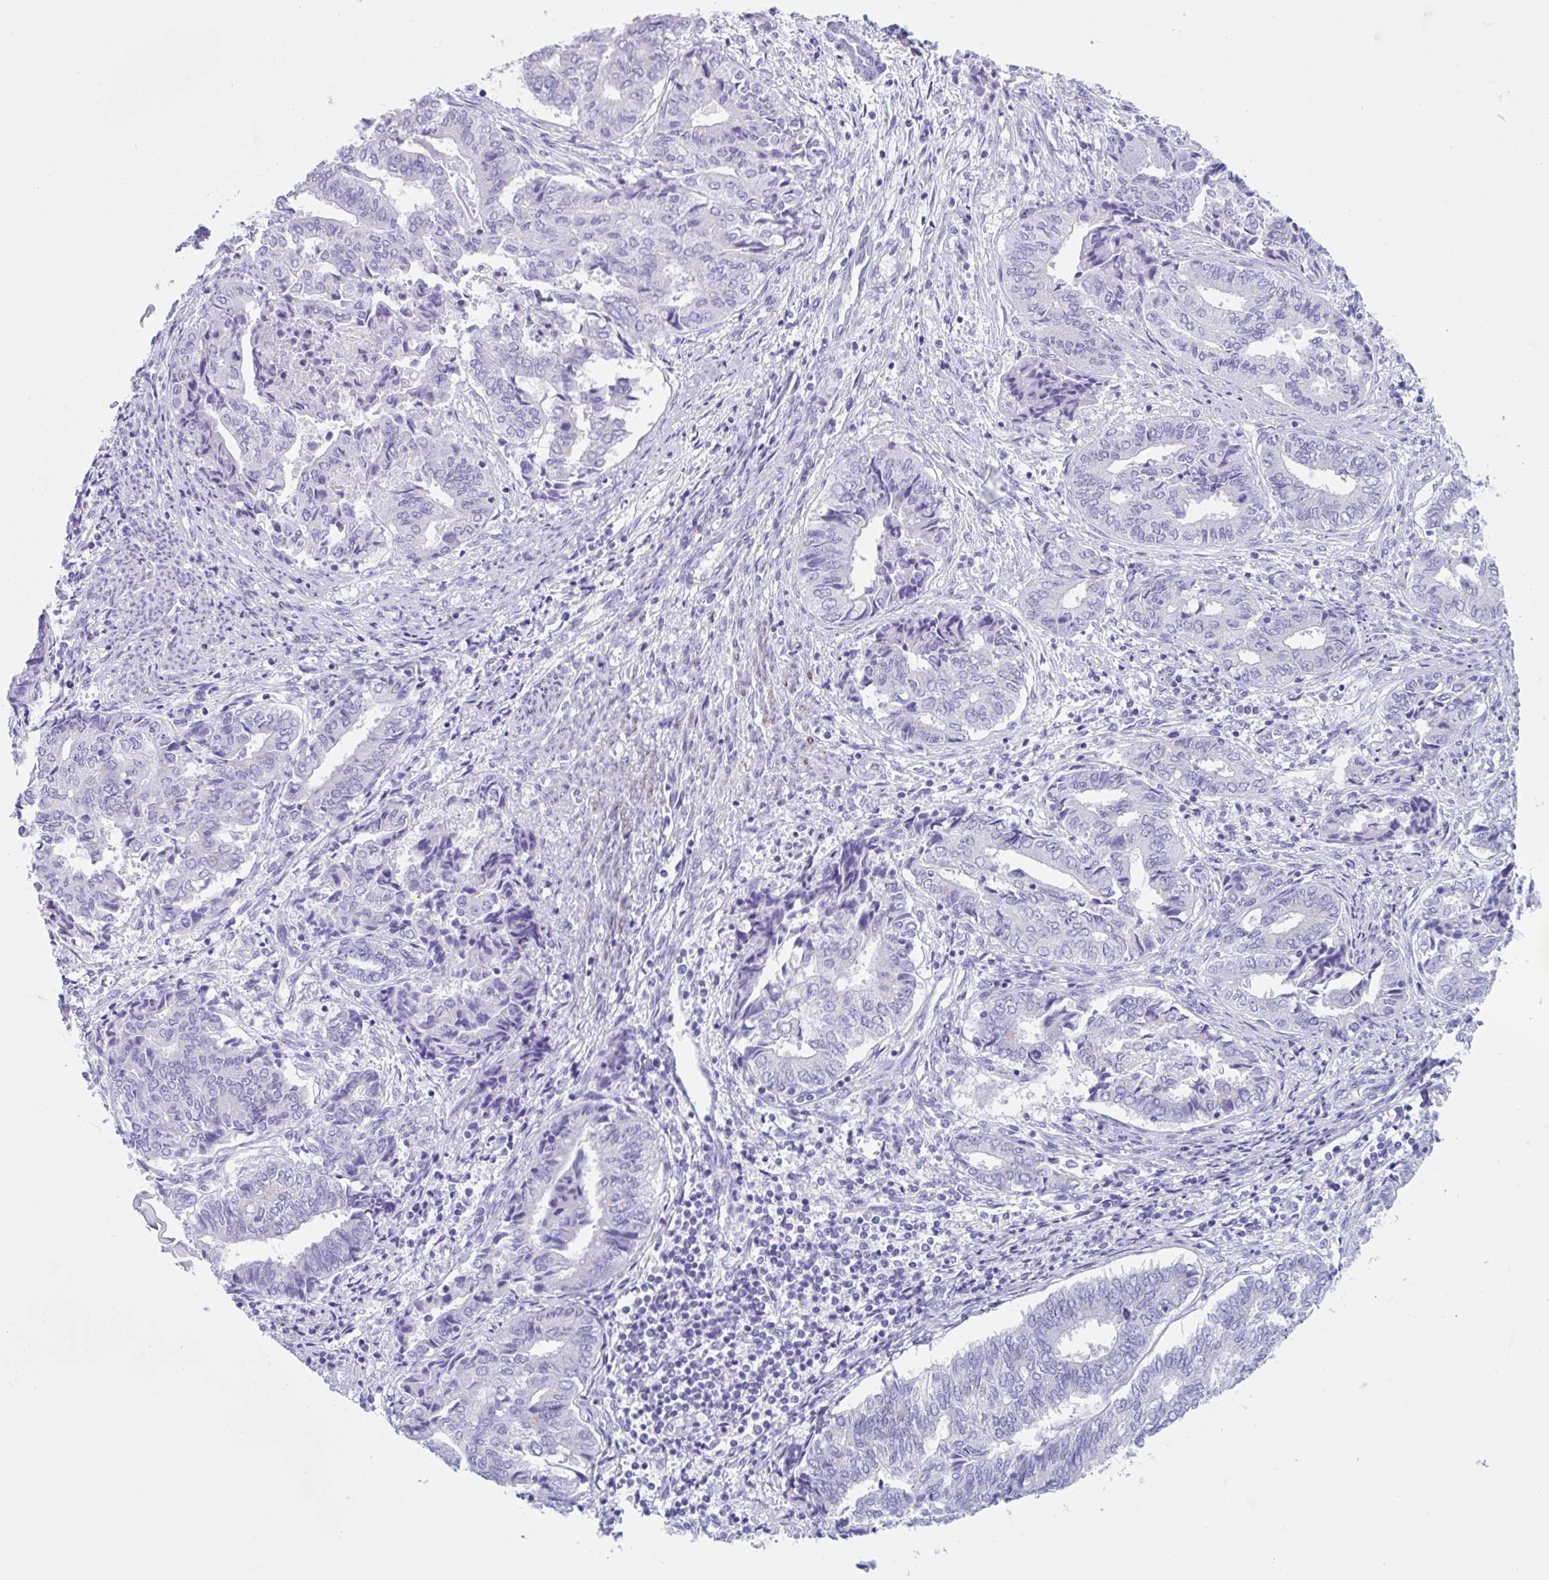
{"staining": {"intensity": "negative", "quantity": "none", "location": "none"}, "tissue": "endometrial cancer", "cell_type": "Tumor cells", "image_type": "cancer", "snomed": [{"axis": "morphology", "description": "Adenocarcinoma, NOS"}, {"axis": "topography", "description": "Endometrium"}], "caption": "Protein analysis of endometrial cancer reveals no significant positivity in tumor cells.", "gene": "CPTP", "patient": {"sex": "female", "age": 80}}